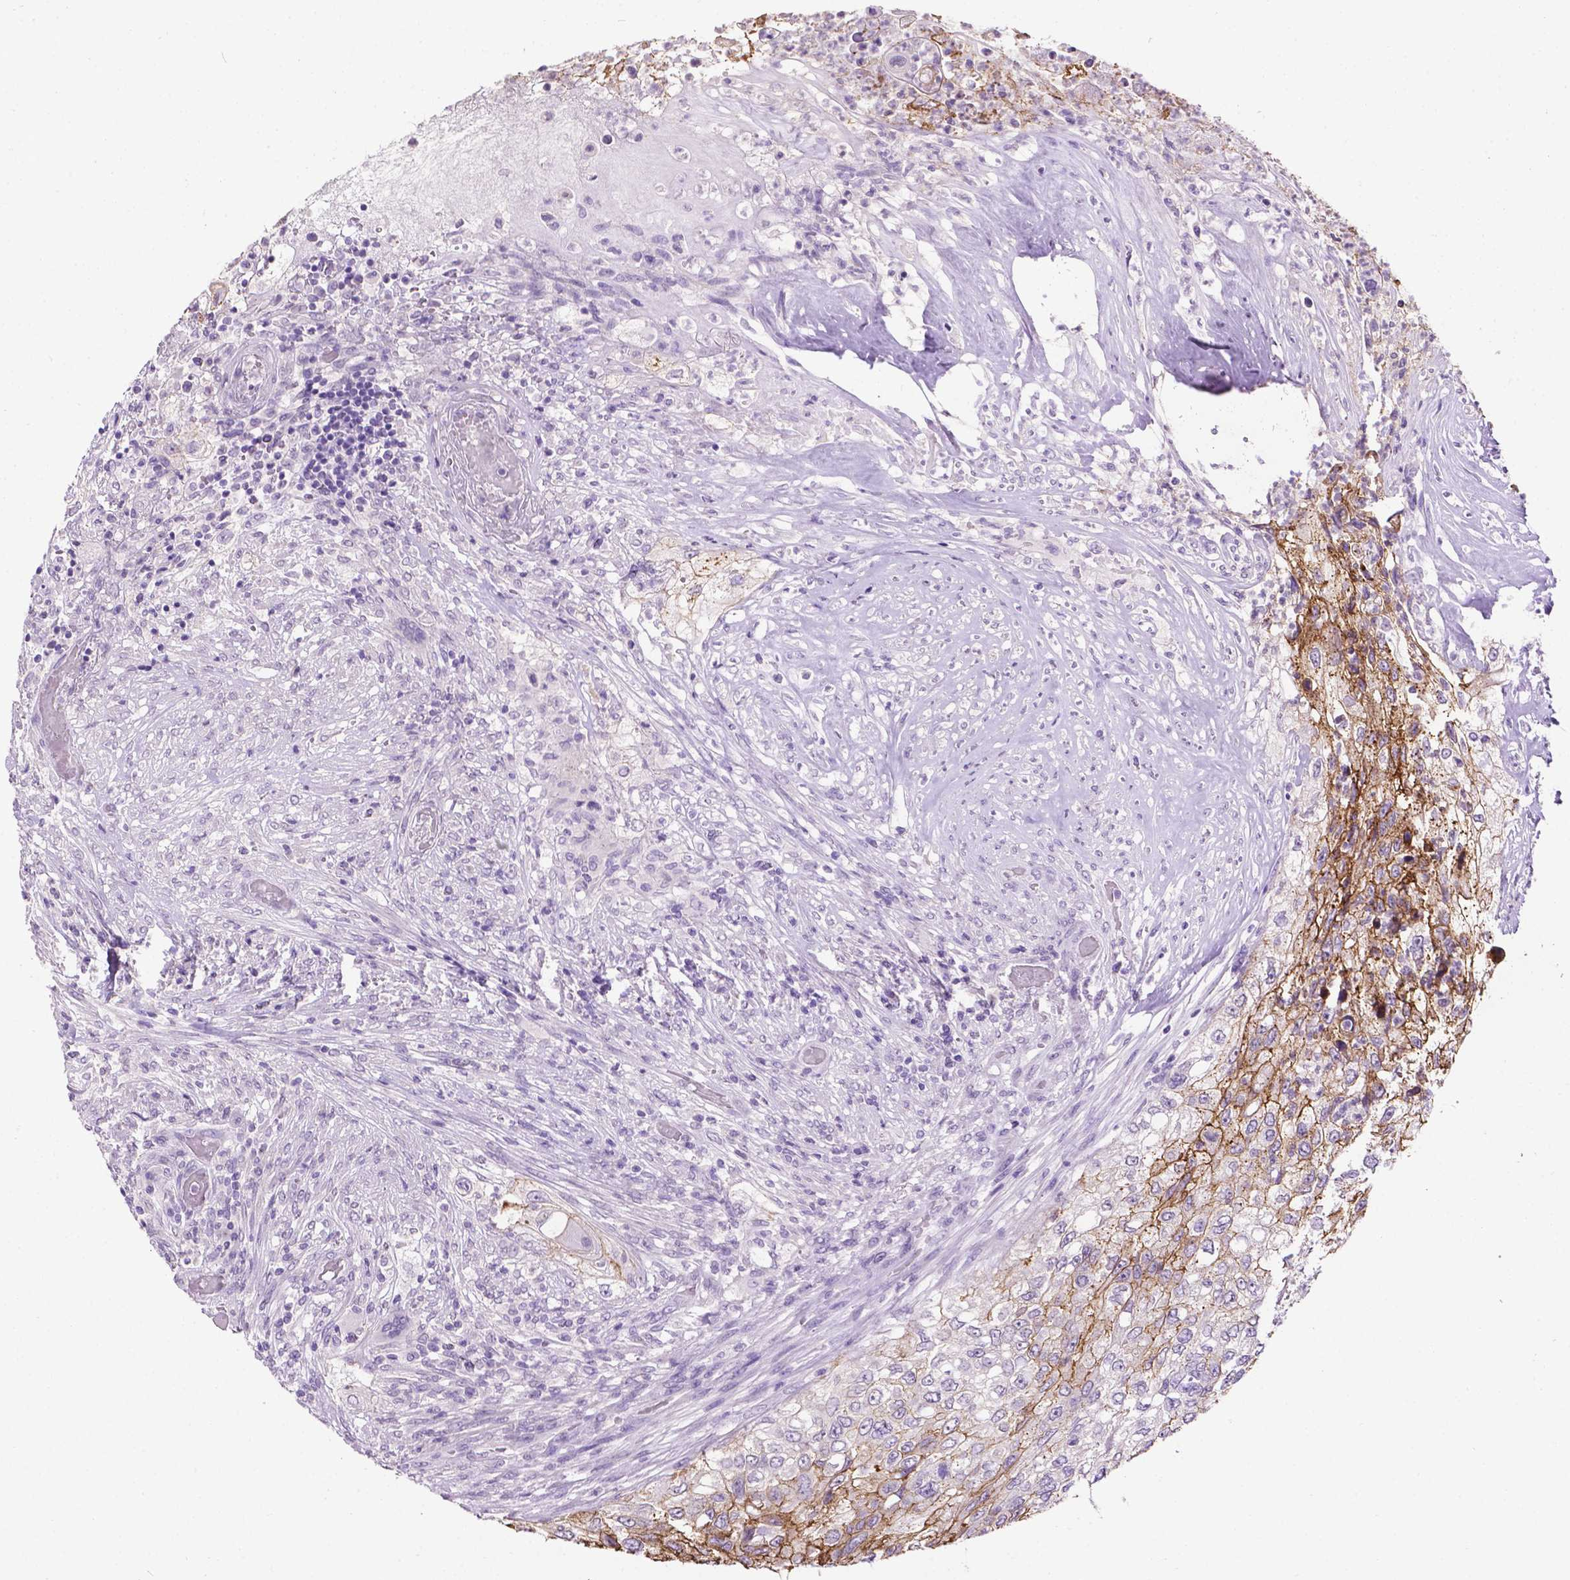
{"staining": {"intensity": "strong", "quantity": "25%-75%", "location": "cytoplasmic/membranous"}, "tissue": "urothelial cancer", "cell_type": "Tumor cells", "image_type": "cancer", "snomed": [{"axis": "morphology", "description": "Urothelial carcinoma, High grade"}, {"axis": "topography", "description": "Urinary bladder"}], "caption": "Tumor cells display strong cytoplasmic/membranous expression in approximately 25%-75% of cells in high-grade urothelial carcinoma.", "gene": "TACSTD2", "patient": {"sex": "female", "age": 60}}